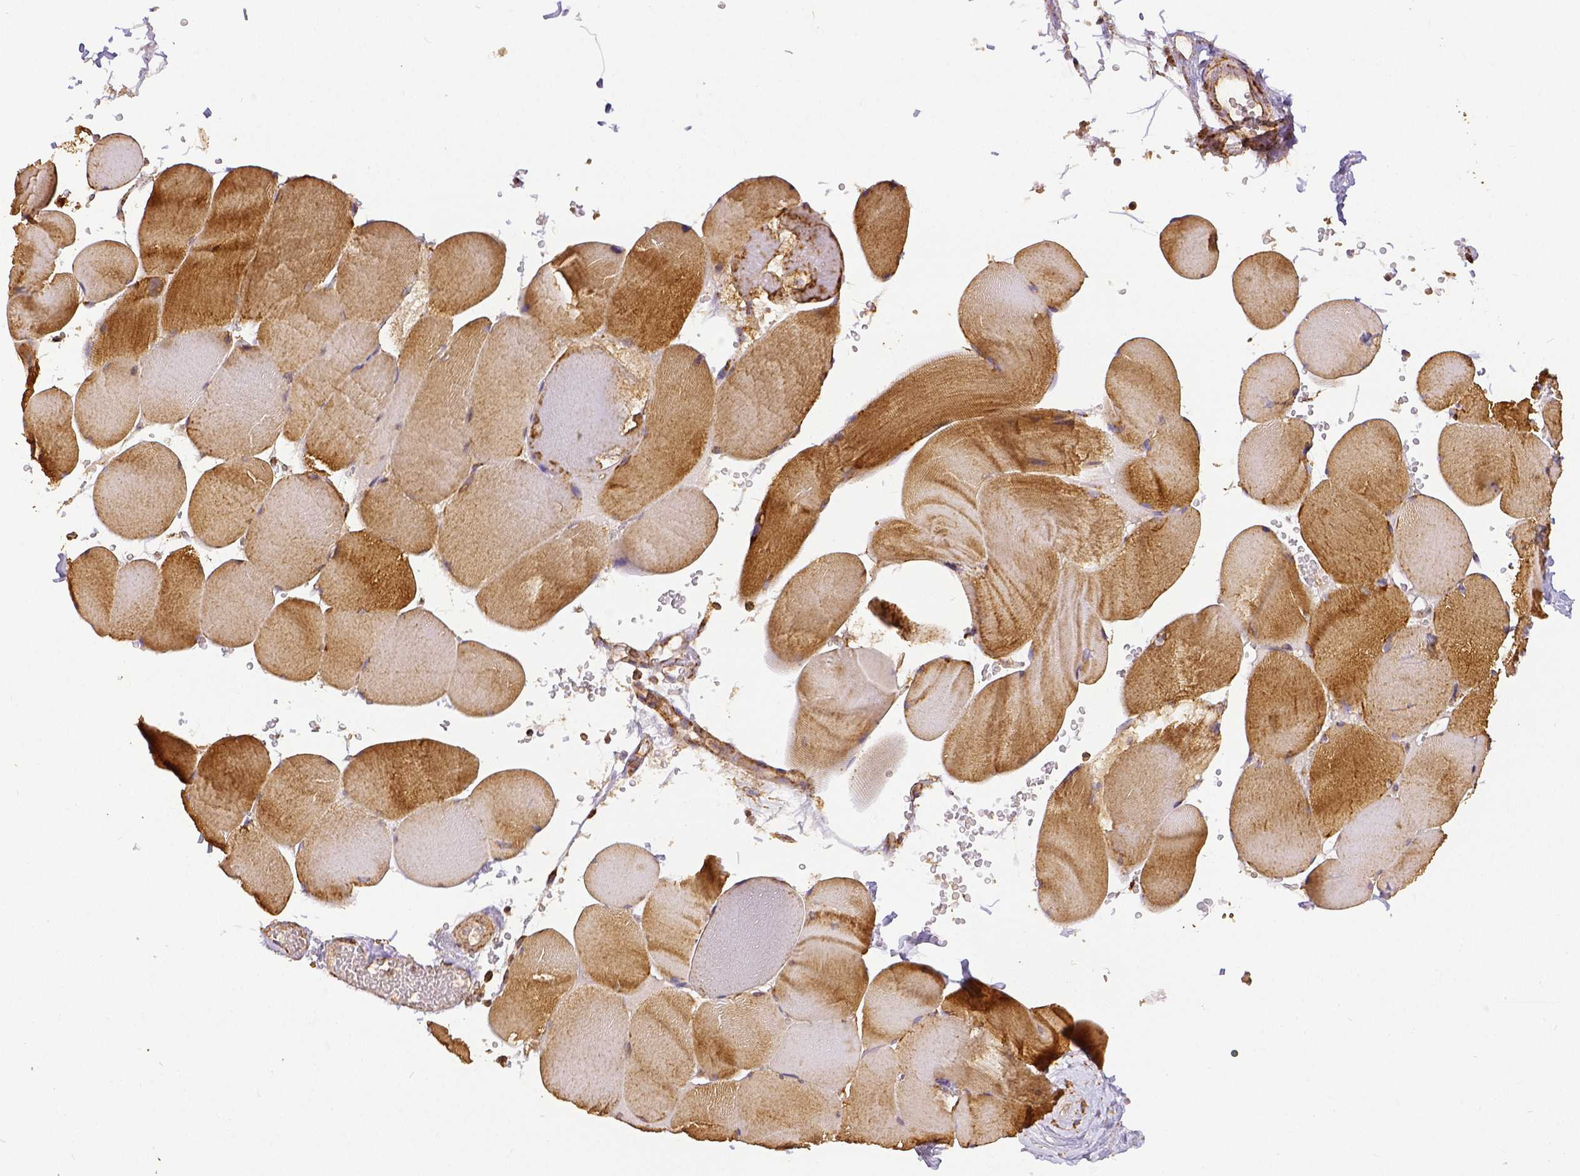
{"staining": {"intensity": "moderate", "quantity": ">75%", "location": "cytoplasmic/membranous"}, "tissue": "skeletal muscle", "cell_type": "Myocytes", "image_type": "normal", "snomed": [{"axis": "morphology", "description": "Normal tissue, NOS"}, {"axis": "topography", "description": "Skeletal muscle"}, {"axis": "topography", "description": "Head-Neck"}], "caption": "The histopathology image shows immunohistochemical staining of normal skeletal muscle. There is moderate cytoplasmic/membranous staining is present in about >75% of myocytes. The staining is performed using DAB (3,3'-diaminobenzidine) brown chromogen to label protein expression. The nuclei are counter-stained blue using hematoxylin.", "gene": "SDHB", "patient": {"sex": "male", "age": 66}}